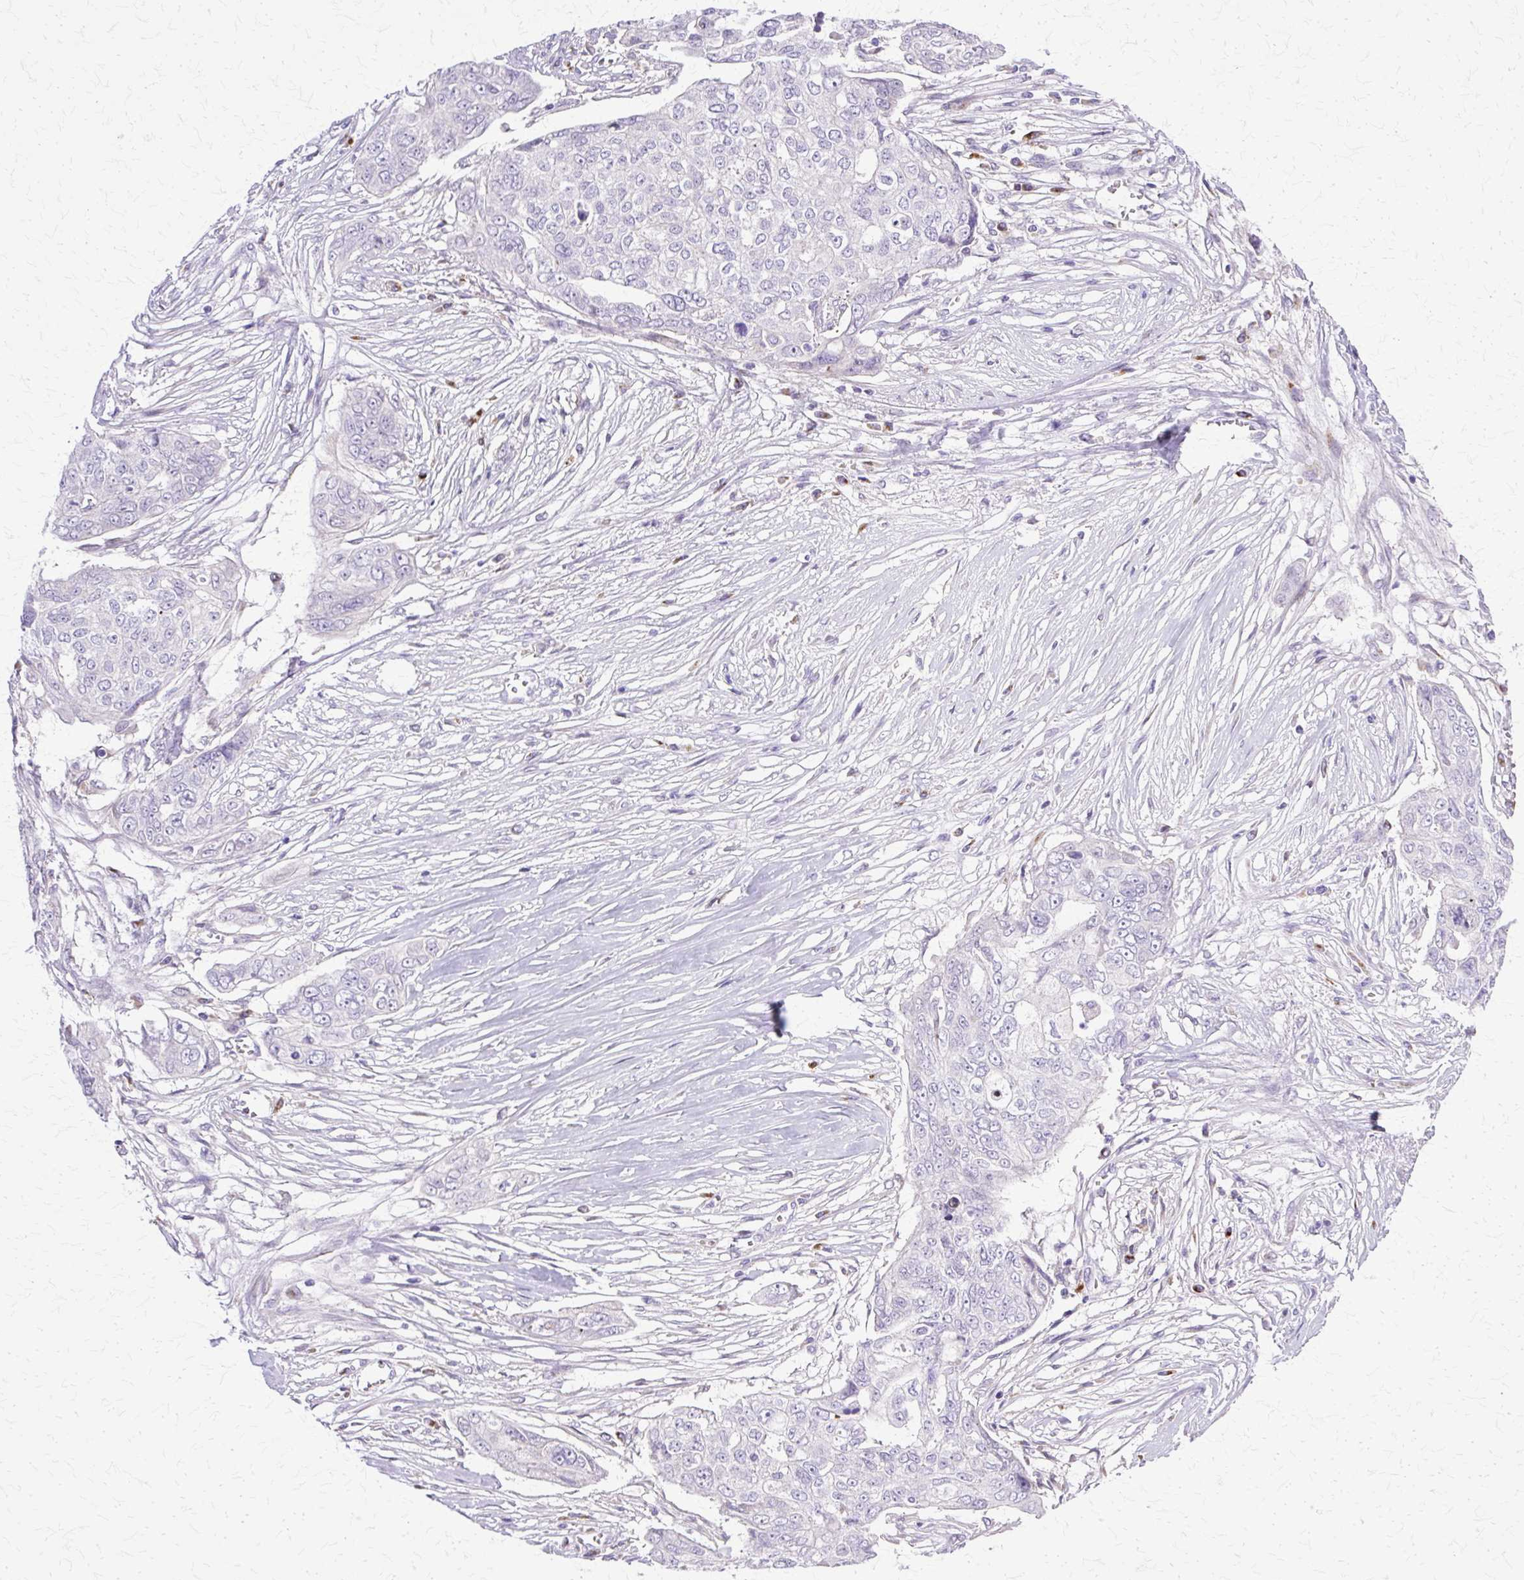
{"staining": {"intensity": "negative", "quantity": "none", "location": "none"}, "tissue": "ovarian cancer", "cell_type": "Tumor cells", "image_type": "cancer", "snomed": [{"axis": "morphology", "description": "Carcinoma, endometroid"}, {"axis": "topography", "description": "Ovary"}], "caption": "Ovarian cancer was stained to show a protein in brown. There is no significant positivity in tumor cells.", "gene": "TBC1D3G", "patient": {"sex": "female", "age": 70}}